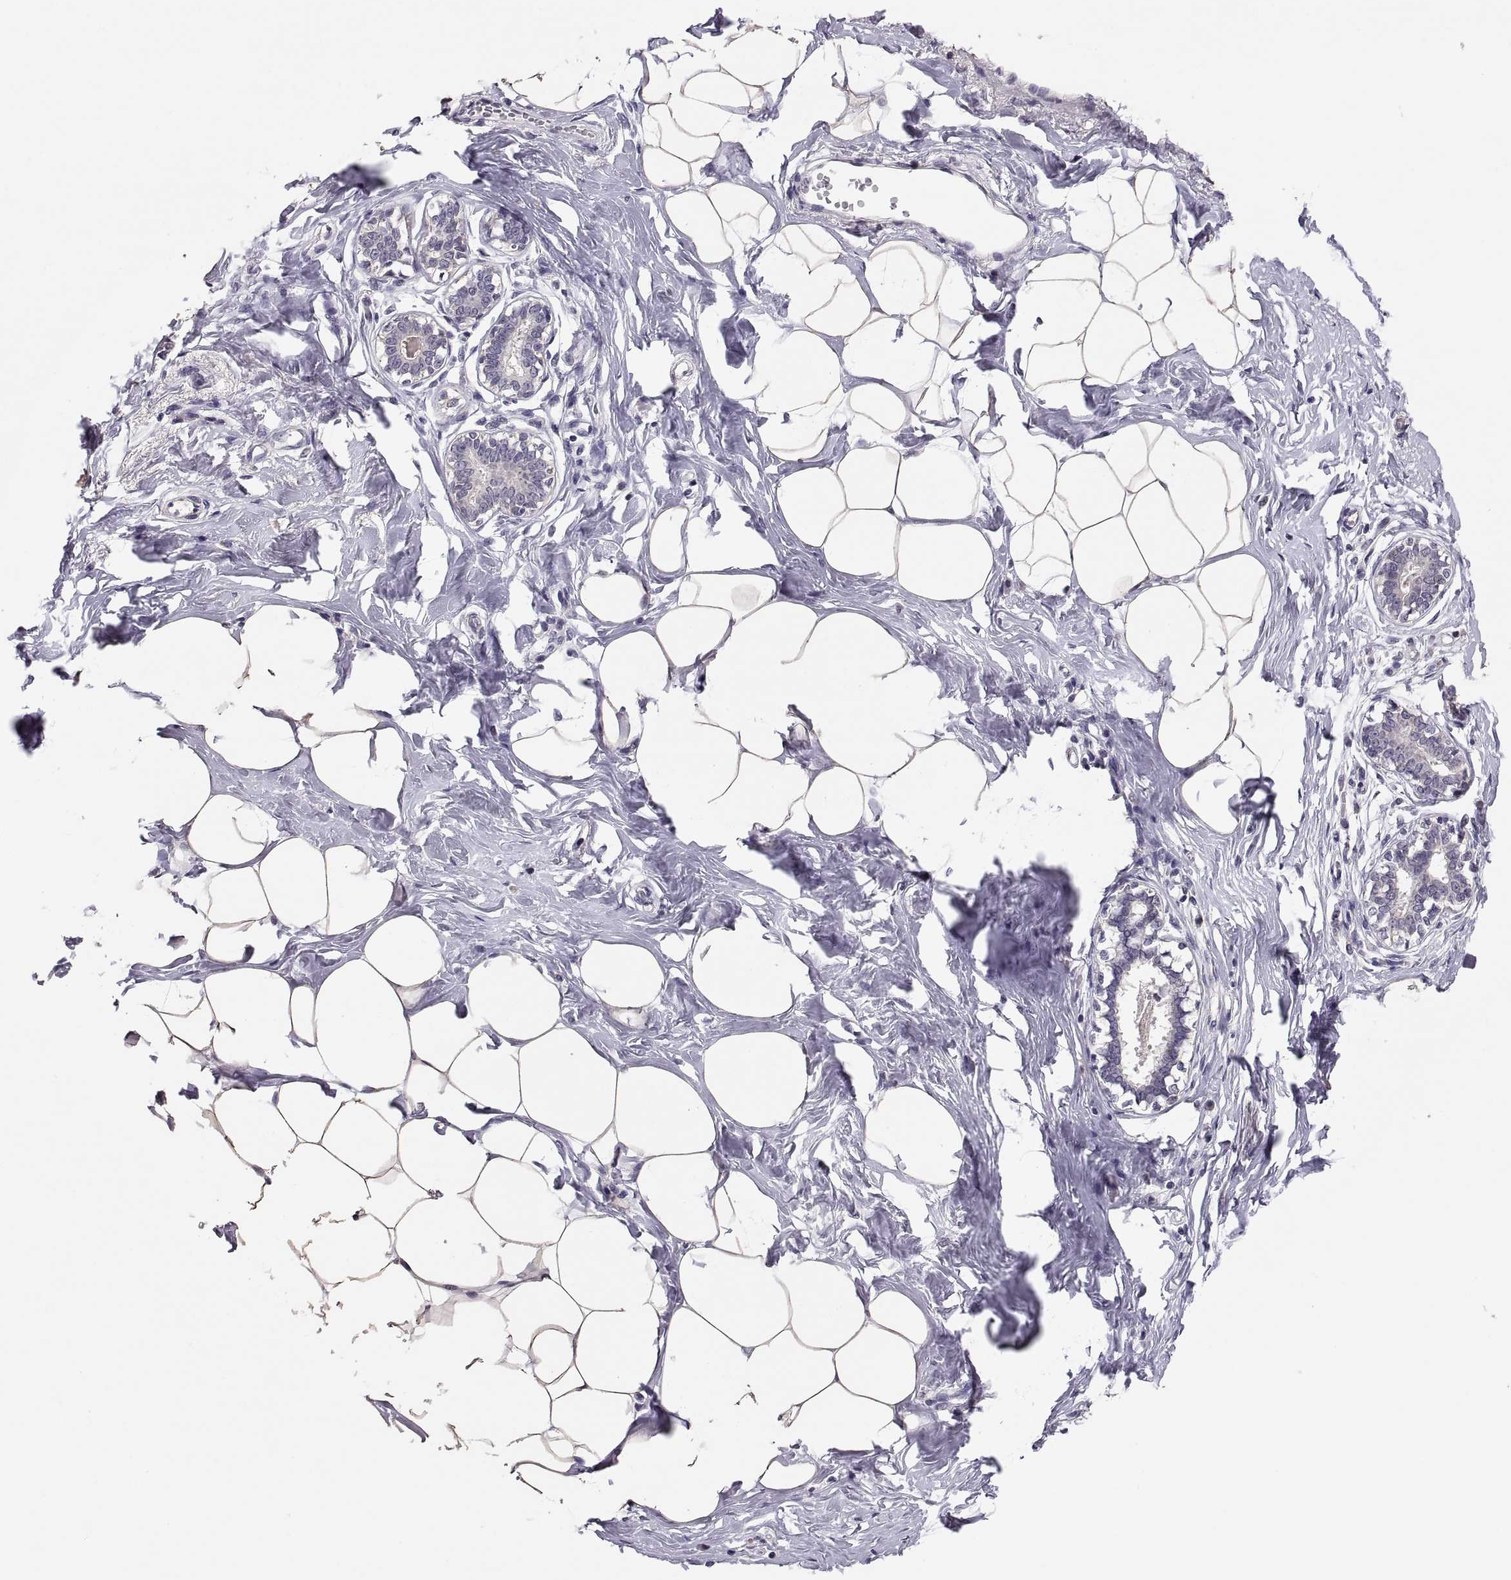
{"staining": {"intensity": "negative", "quantity": "none", "location": "none"}, "tissue": "breast", "cell_type": "Adipocytes", "image_type": "normal", "snomed": [{"axis": "morphology", "description": "Normal tissue, NOS"}, {"axis": "morphology", "description": "Lobular carcinoma, in situ"}, {"axis": "topography", "description": "Breast"}], "caption": "This photomicrograph is of normal breast stained with IHC to label a protein in brown with the nuclei are counter-stained blue. There is no positivity in adipocytes.", "gene": "PAX2", "patient": {"sex": "female", "age": 35}}